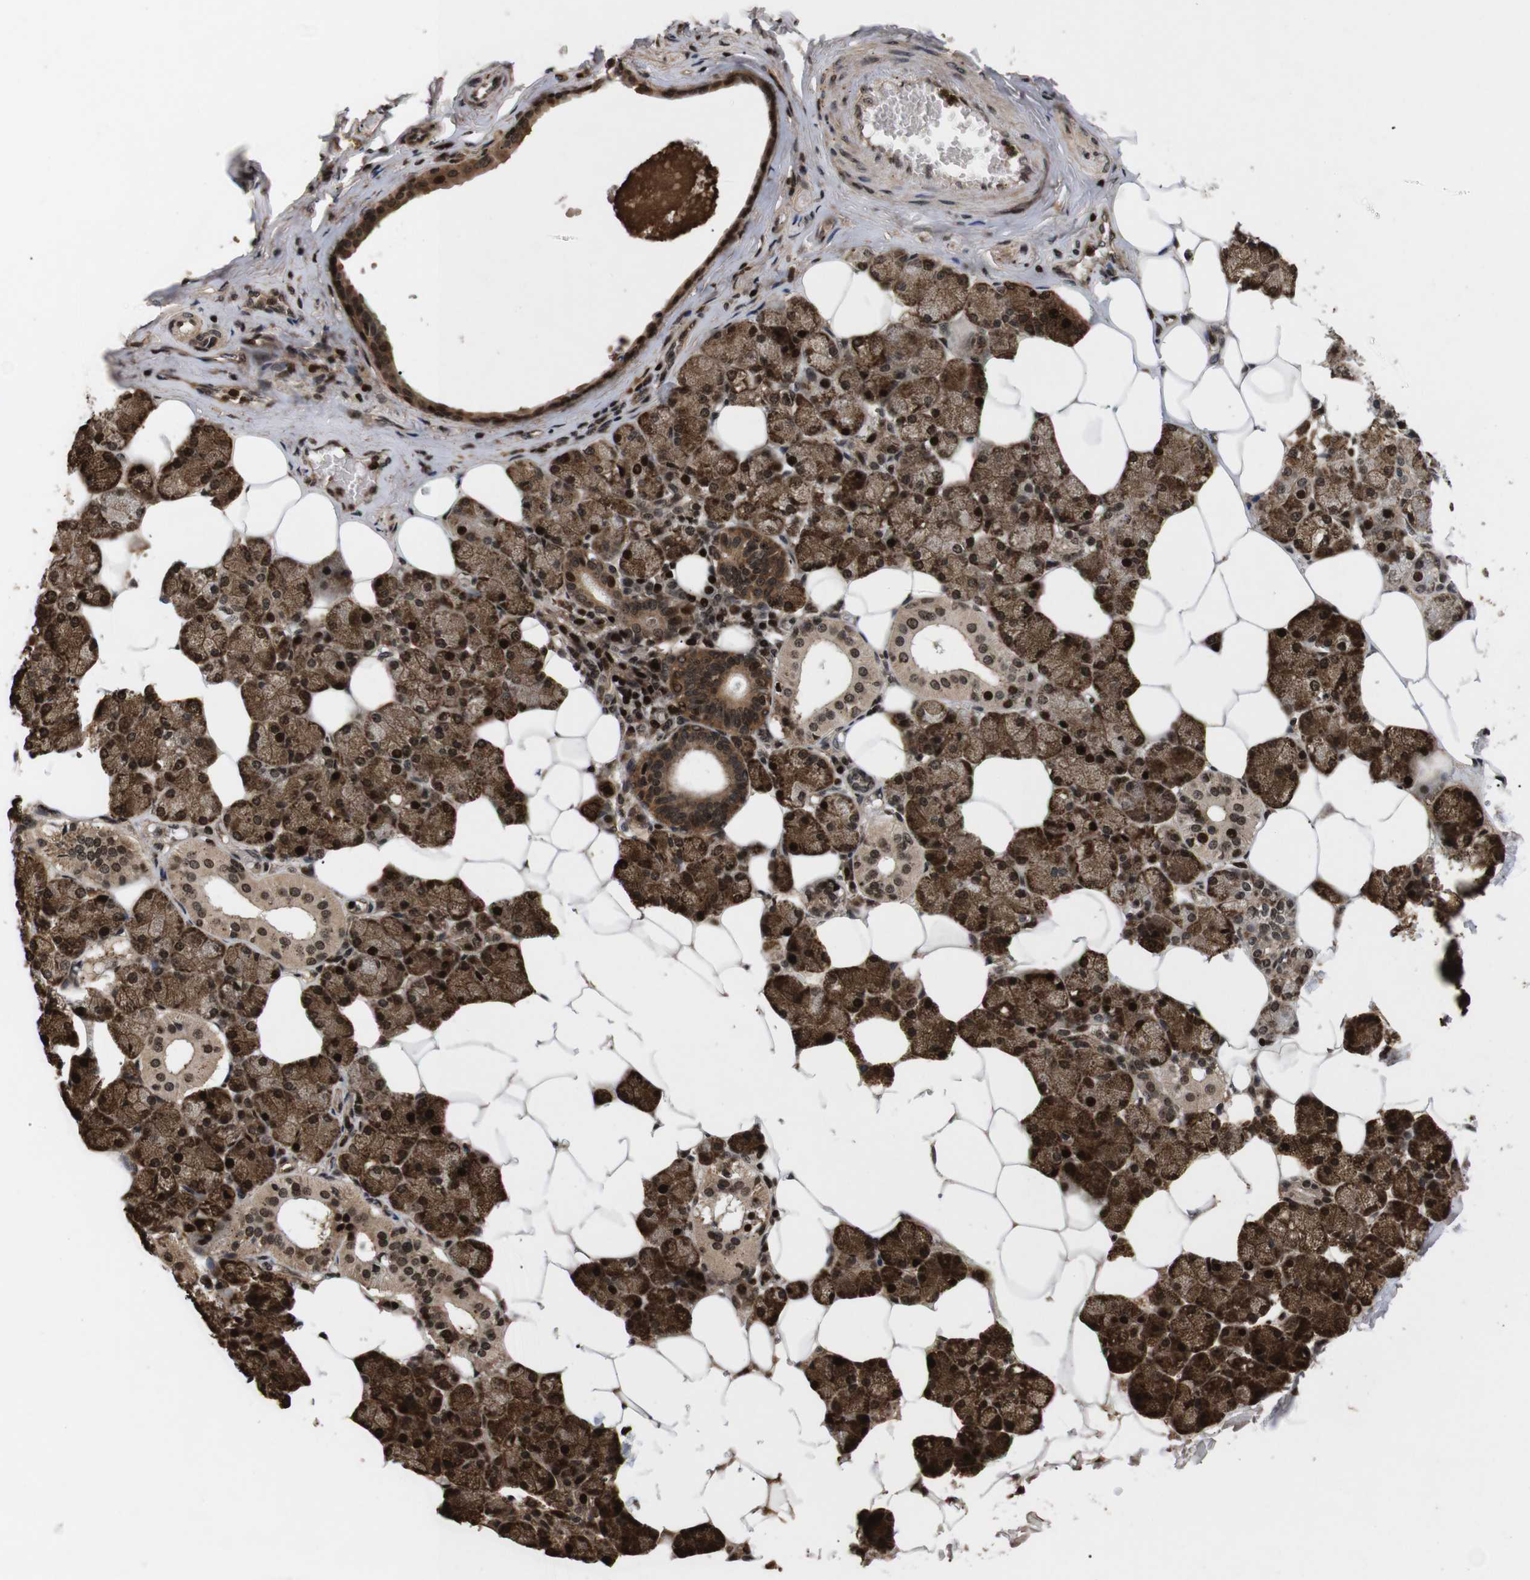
{"staining": {"intensity": "strong", "quantity": ">75%", "location": "cytoplasmic/membranous,nuclear"}, "tissue": "salivary gland", "cell_type": "Glandular cells", "image_type": "normal", "snomed": [{"axis": "morphology", "description": "Normal tissue, NOS"}, {"axis": "topography", "description": "Salivary gland"}], "caption": "IHC photomicrograph of benign salivary gland stained for a protein (brown), which shows high levels of strong cytoplasmic/membranous,nuclear staining in about >75% of glandular cells.", "gene": "KIF23", "patient": {"sex": "male", "age": 62}}